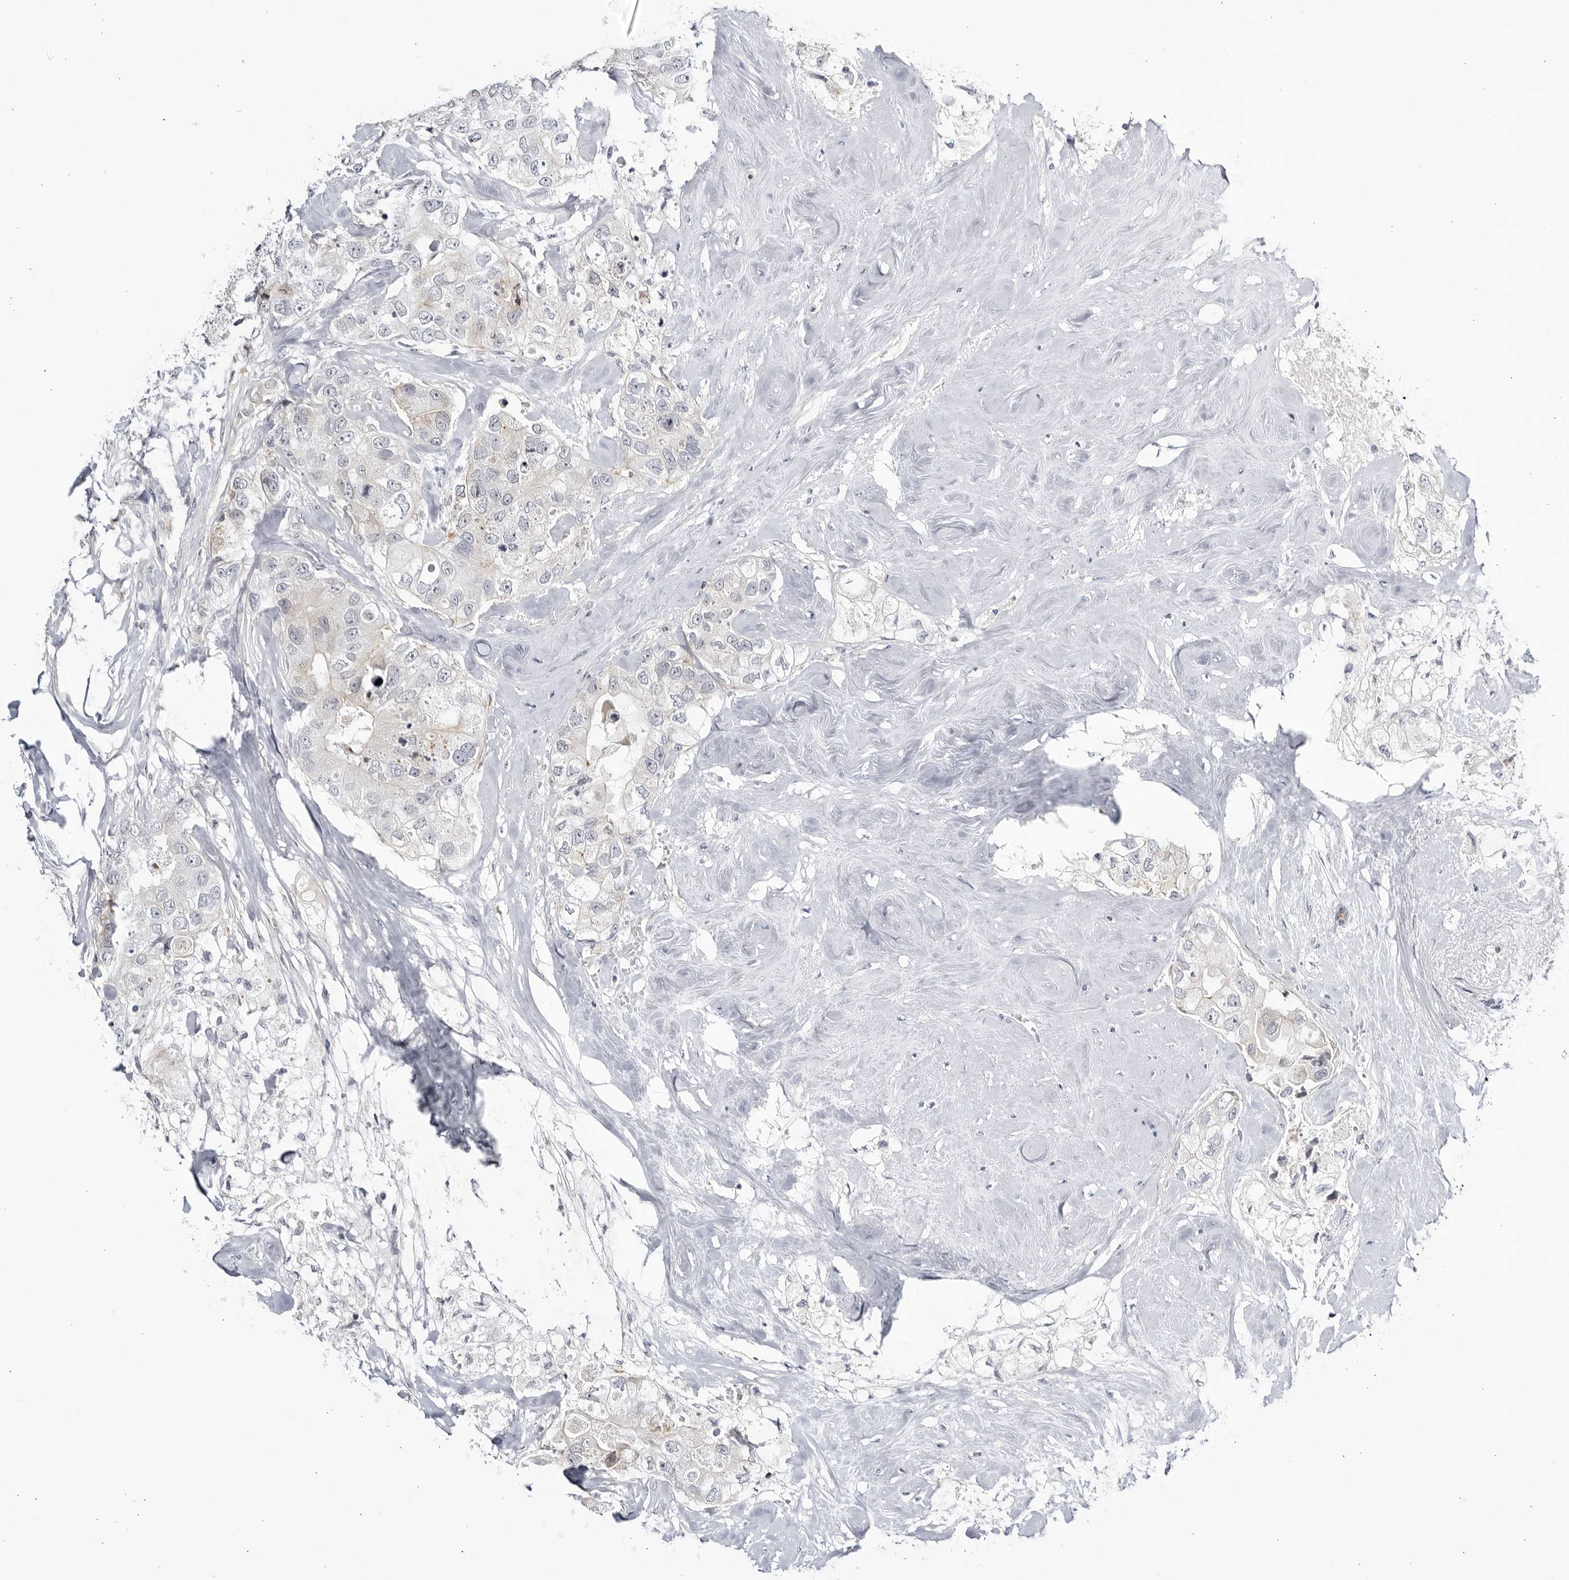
{"staining": {"intensity": "weak", "quantity": "<25%", "location": "cytoplasmic/membranous"}, "tissue": "breast cancer", "cell_type": "Tumor cells", "image_type": "cancer", "snomed": [{"axis": "morphology", "description": "Duct carcinoma"}, {"axis": "topography", "description": "Breast"}], "caption": "DAB immunohistochemical staining of human invasive ductal carcinoma (breast) shows no significant expression in tumor cells.", "gene": "CNBD1", "patient": {"sex": "female", "age": 62}}